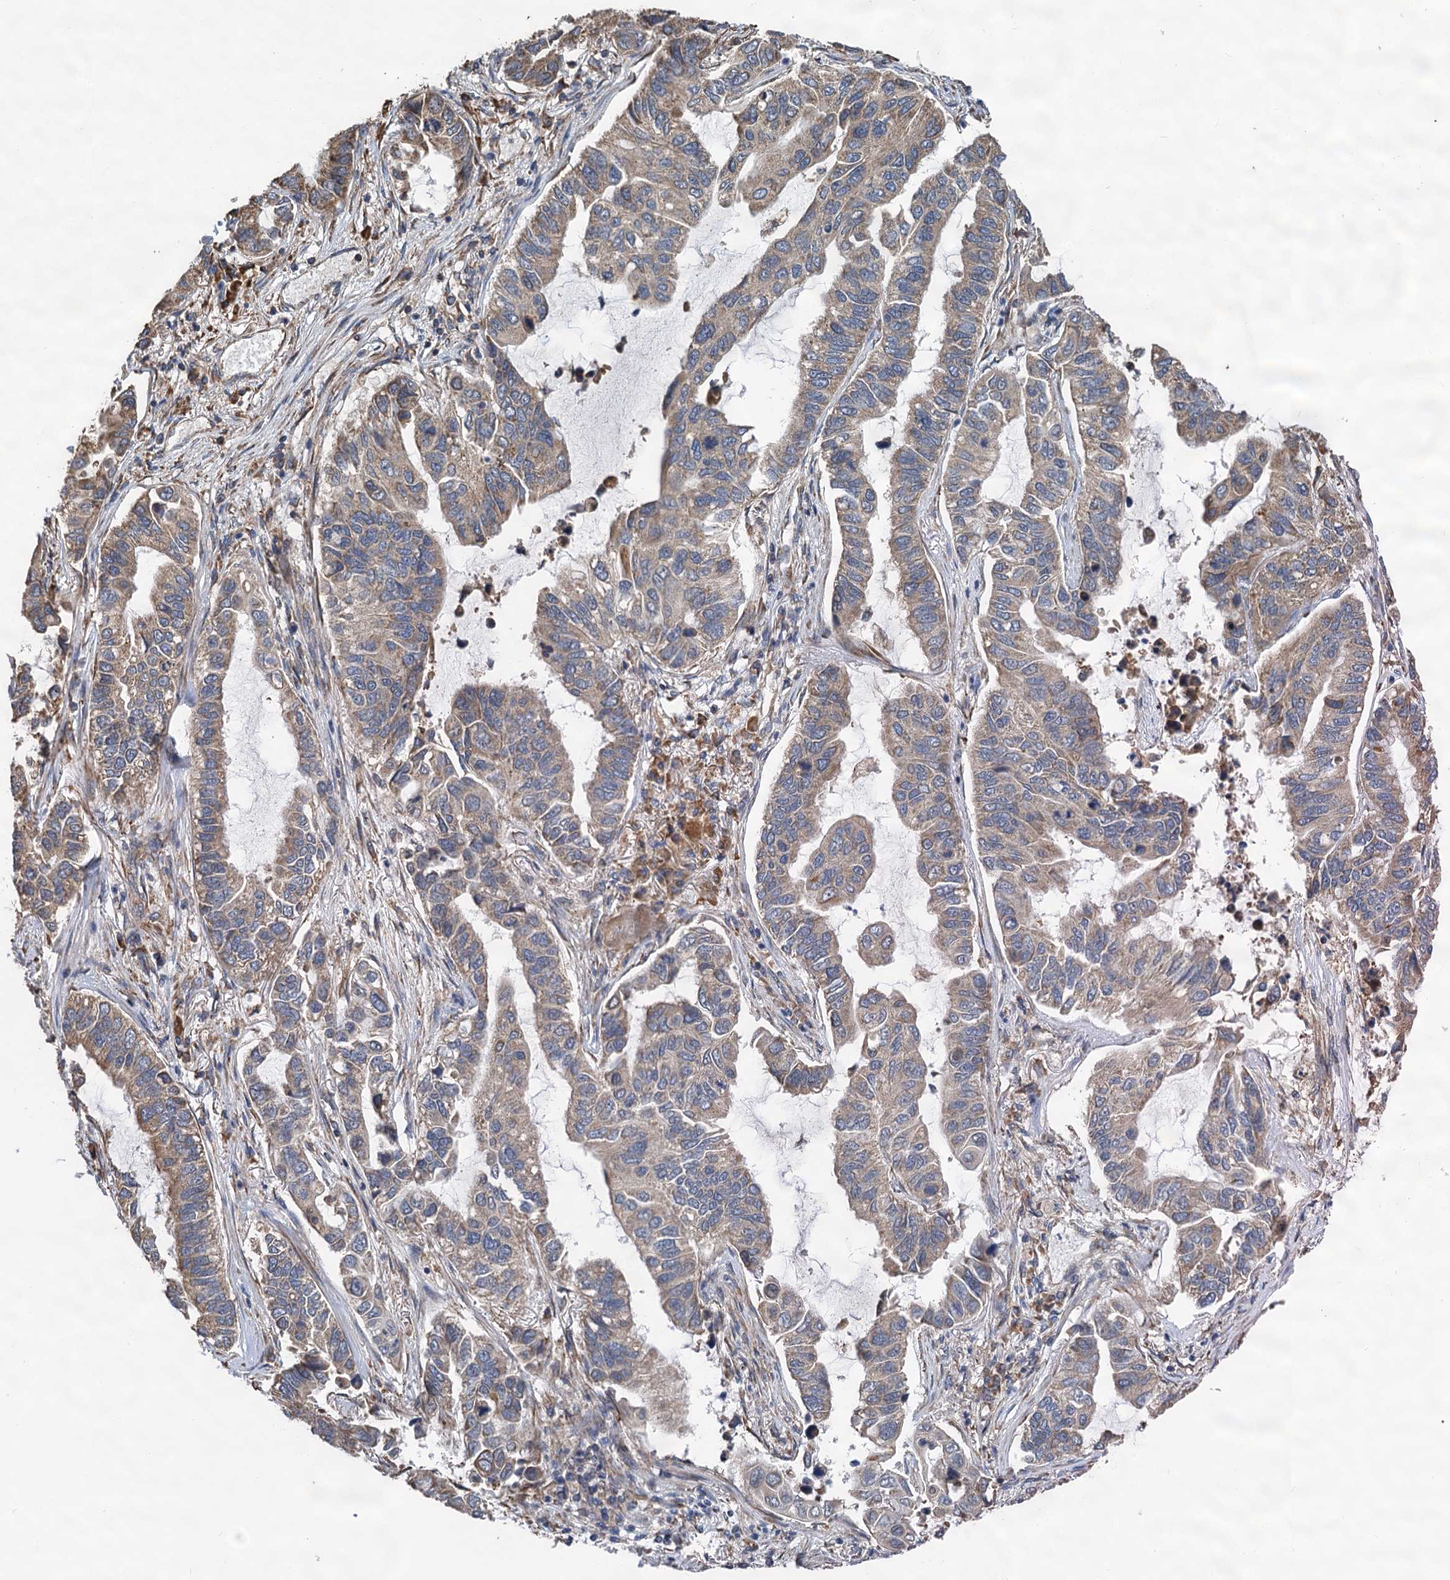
{"staining": {"intensity": "moderate", "quantity": "25%-75%", "location": "cytoplasmic/membranous"}, "tissue": "lung cancer", "cell_type": "Tumor cells", "image_type": "cancer", "snomed": [{"axis": "morphology", "description": "Adenocarcinoma, NOS"}, {"axis": "topography", "description": "Lung"}], "caption": "IHC of human lung cancer (adenocarcinoma) exhibits medium levels of moderate cytoplasmic/membranous positivity in approximately 25%-75% of tumor cells.", "gene": "LINS1", "patient": {"sex": "male", "age": 64}}